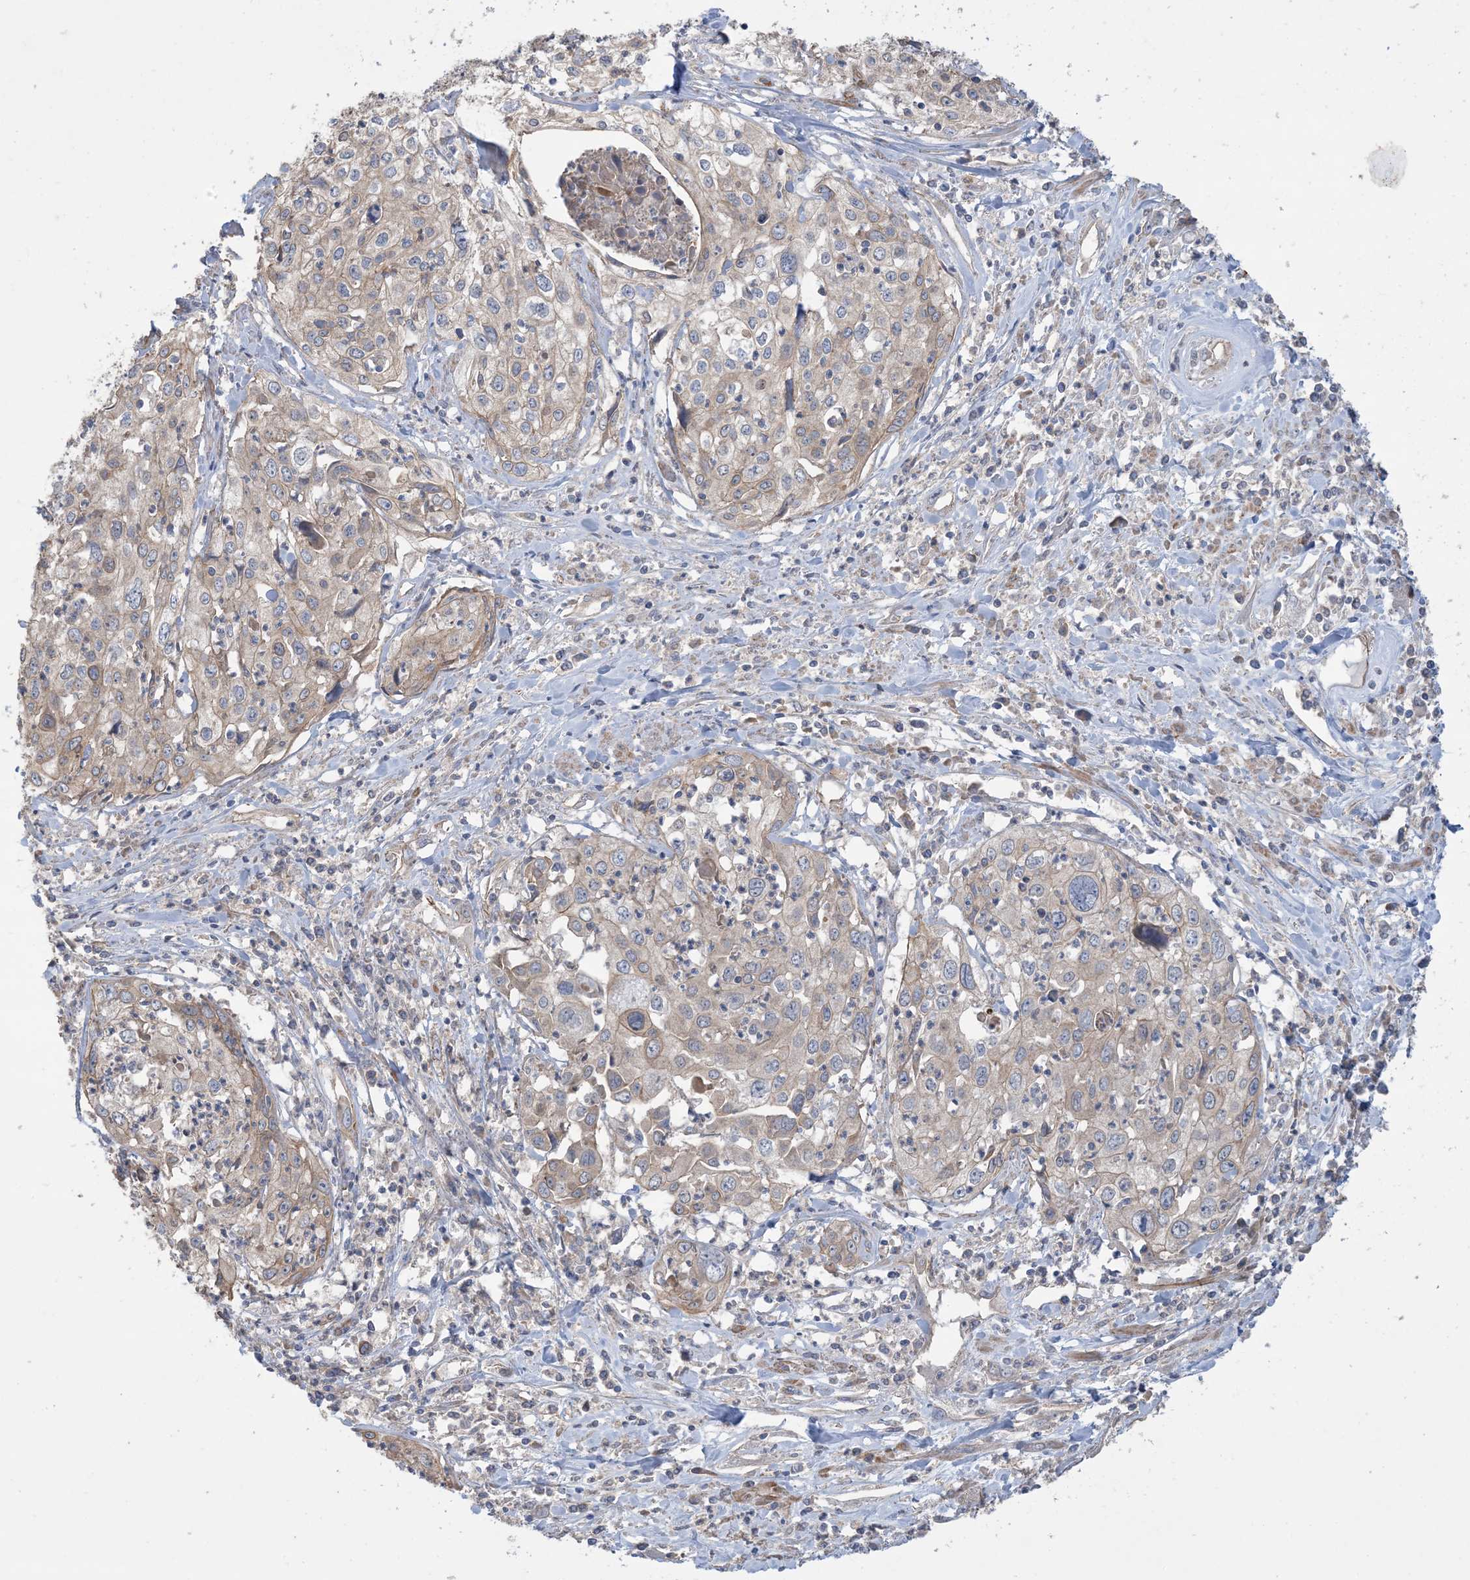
{"staining": {"intensity": "weak", "quantity": "25%-75%", "location": "cytoplasmic/membranous"}, "tissue": "cervical cancer", "cell_type": "Tumor cells", "image_type": "cancer", "snomed": [{"axis": "morphology", "description": "Squamous cell carcinoma, NOS"}, {"axis": "topography", "description": "Cervix"}], "caption": "A high-resolution photomicrograph shows immunohistochemistry (IHC) staining of cervical squamous cell carcinoma, which exhibits weak cytoplasmic/membranous positivity in about 25%-75% of tumor cells. (DAB = brown stain, brightfield microscopy at high magnification).", "gene": "CCNY", "patient": {"sex": "female", "age": 31}}